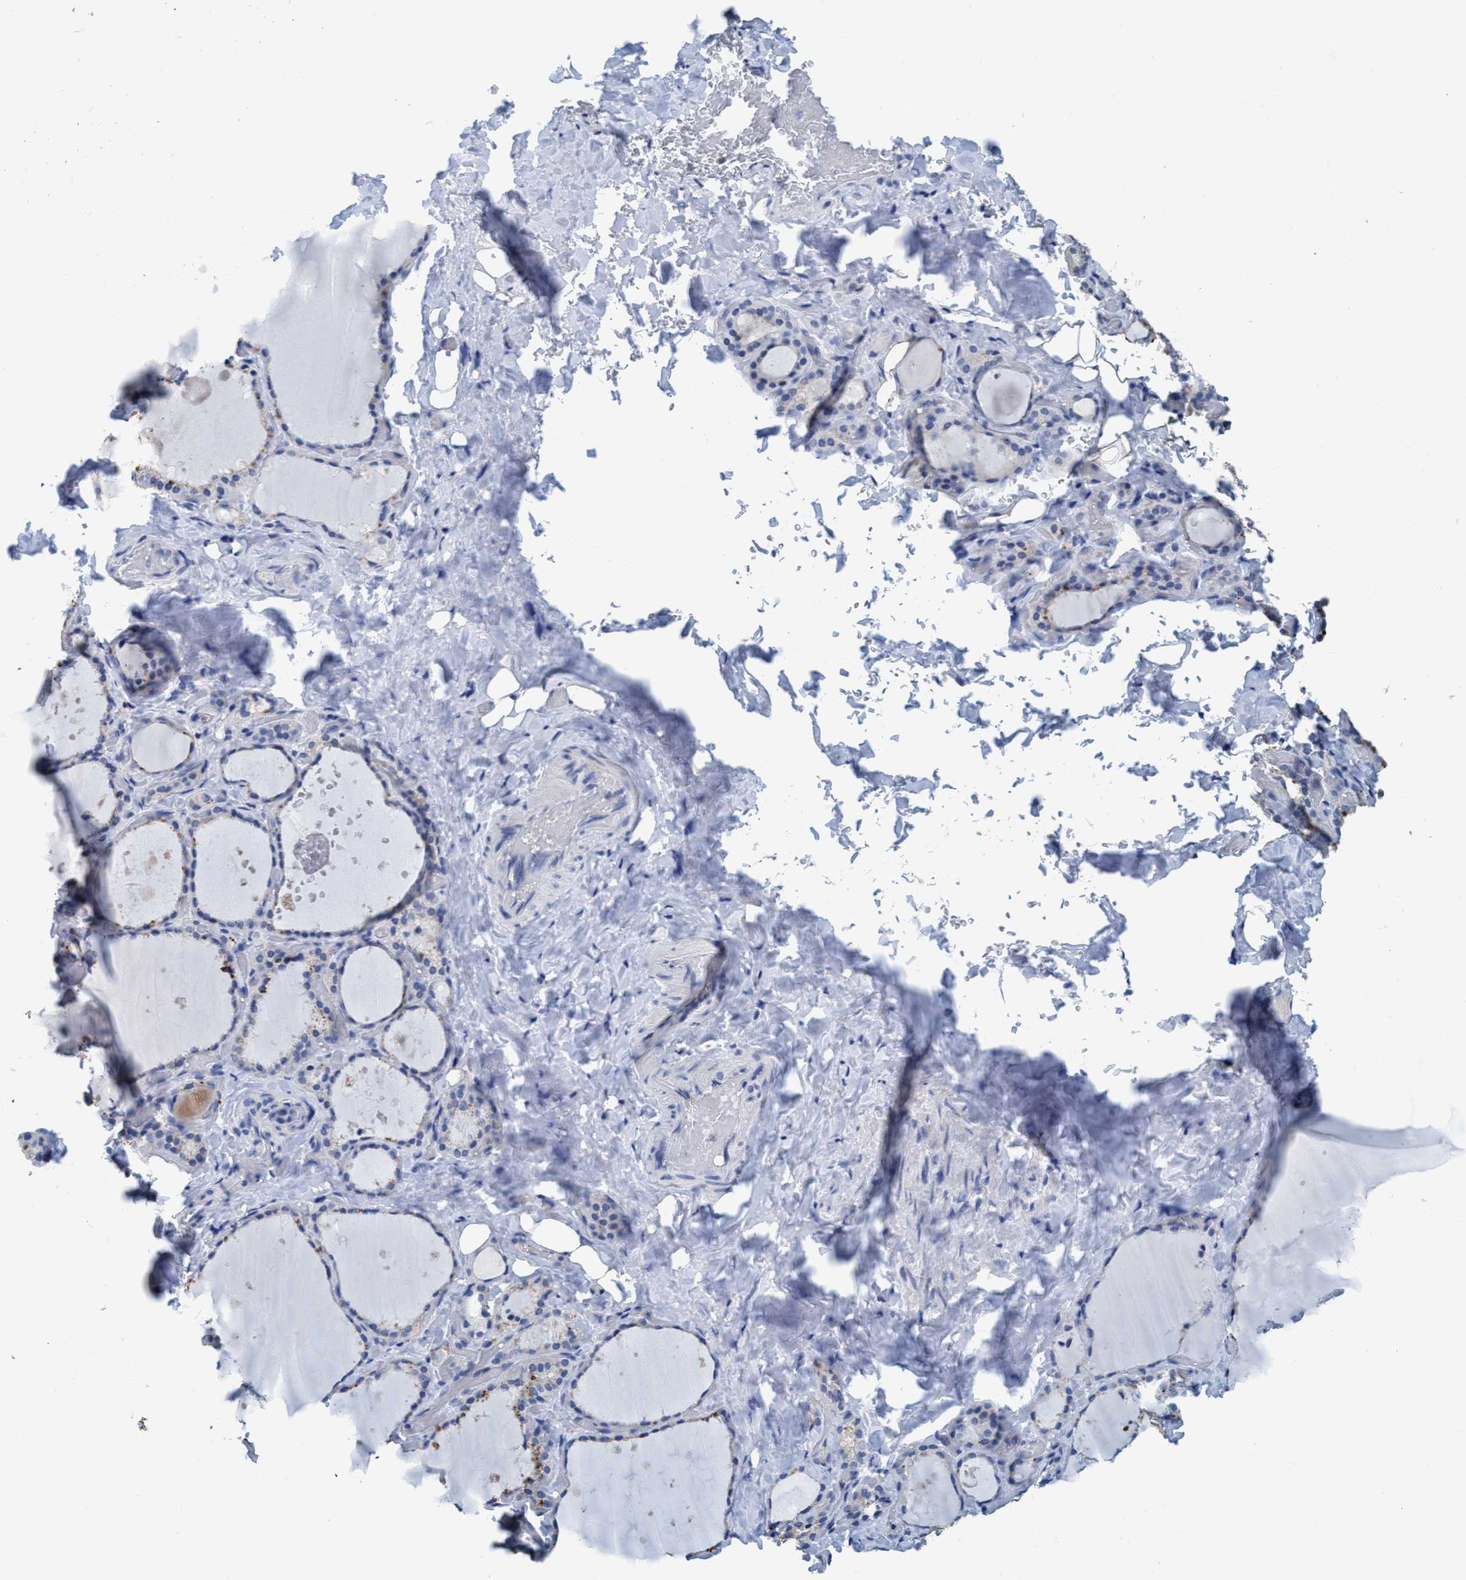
{"staining": {"intensity": "weak", "quantity": "<25%", "location": "cytoplasmic/membranous"}, "tissue": "thyroid gland", "cell_type": "Glandular cells", "image_type": "normal", "snomed": [{"axis": "morphology", "description": "Normal tissue, NOS"}, {"axis": "topography", "description": "Thyroid gland"}], "caption": "This histopathology image is of normal thyroid gland stained with IHC to label a protein in brown with the nuclei are counter-stained blue. There is no expression in glandular cells.", "gene": "DNAI1", "patient": {"sex": "female", "age": 44}}